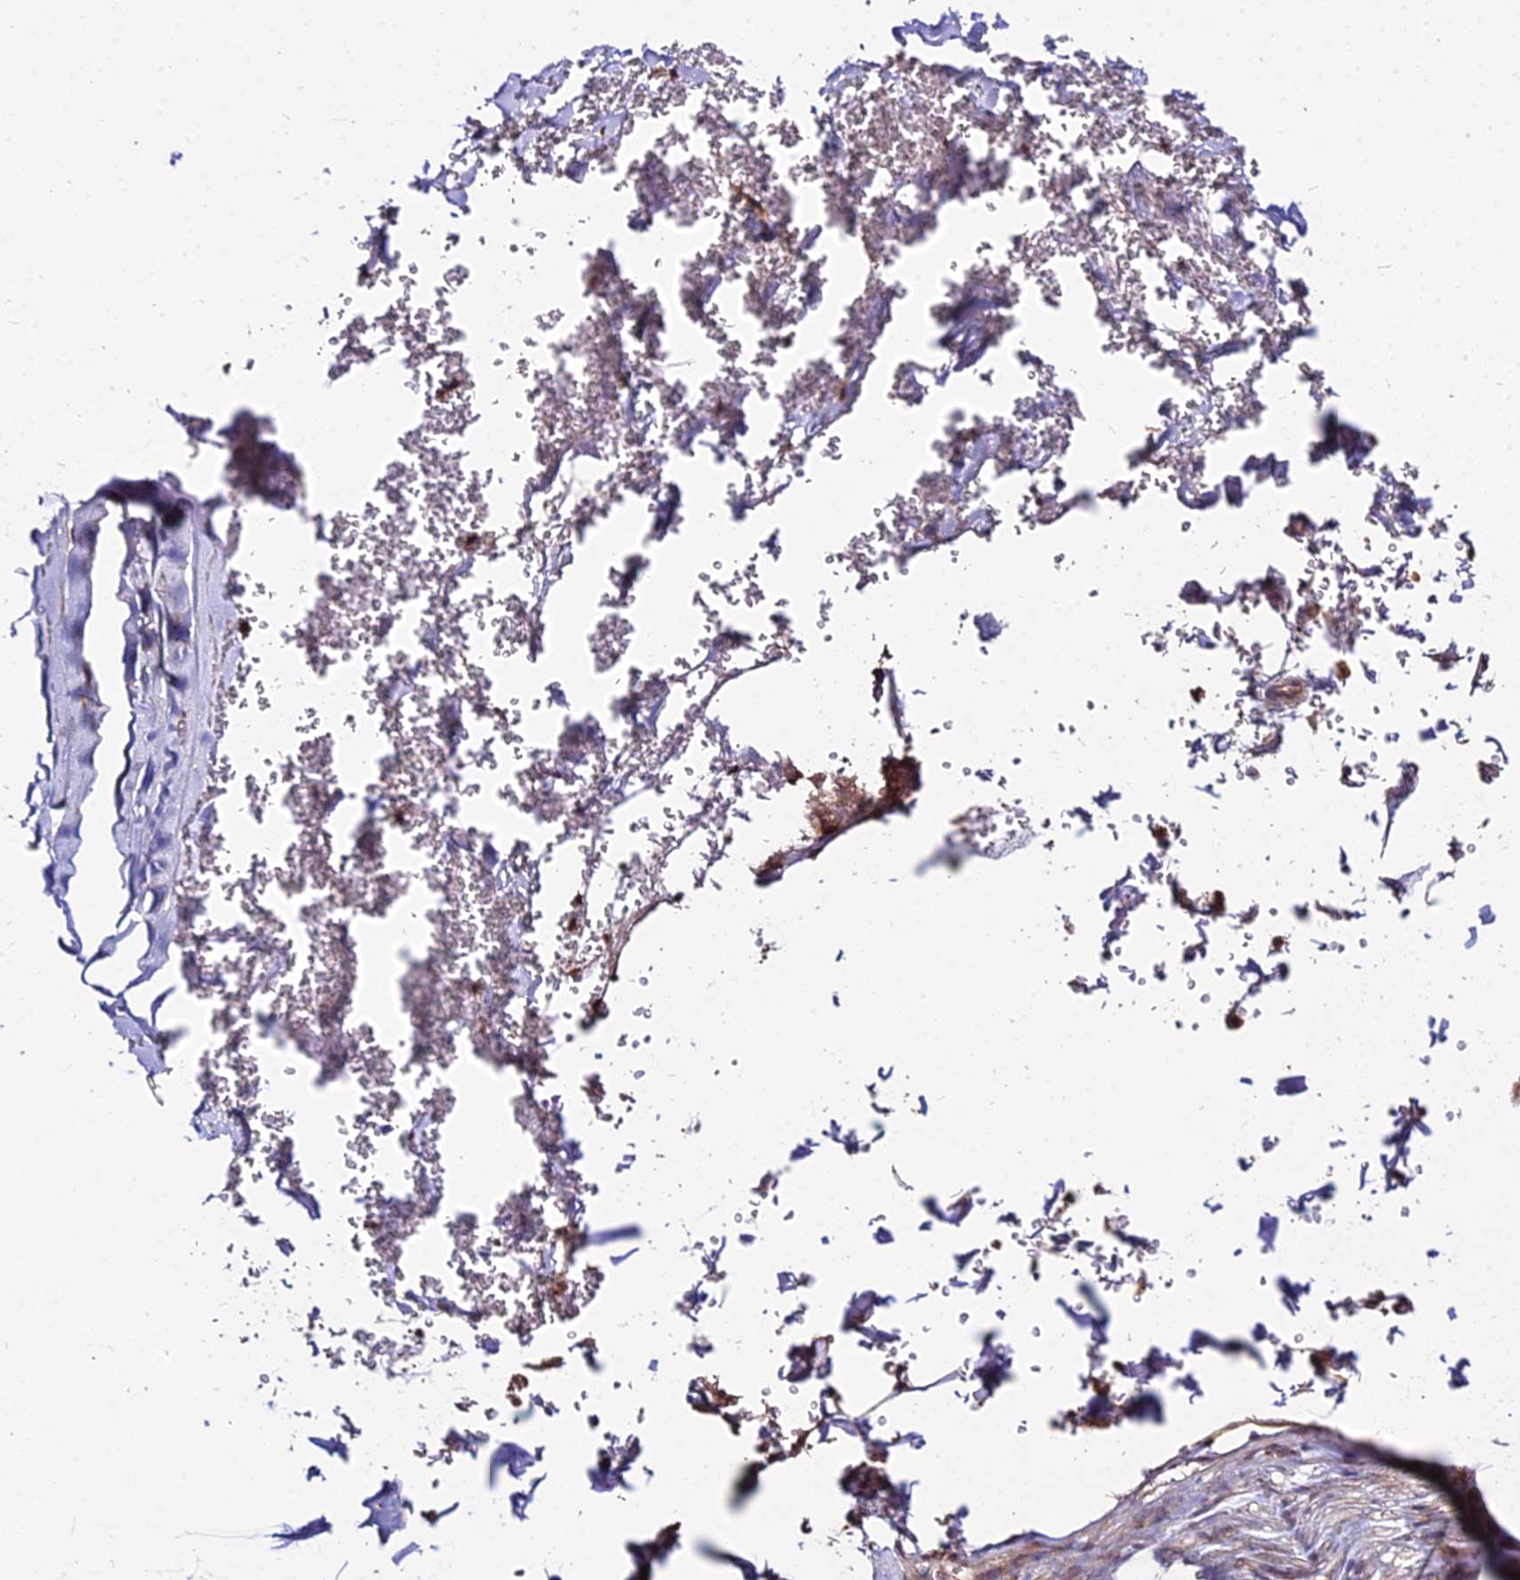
{"staining": {"intensity": "moderate", "quantity": "25%-75%", "location": "cytoplasmic/membranous"}, "tissue": "adipose tissue", "cell_type": "Adipocytes", "image_type": "normal", "snomed": [{"axis": "morphology", "description": "Normal tissue, NOS"}, {"axis": "topography", "description": "Cartilage tissue"}], "caption": "Immunohistochemistry (IHC) (DAB (3,3'-diaminobenzidine)) staining of benign human adipose tissue demonstrates moderate cytoplasmic/membranous protein positivity in about 25%-75% of adipocytes.", "gene": "ENSG00000258465", "patient": {"sex": "female", "age": 63}}